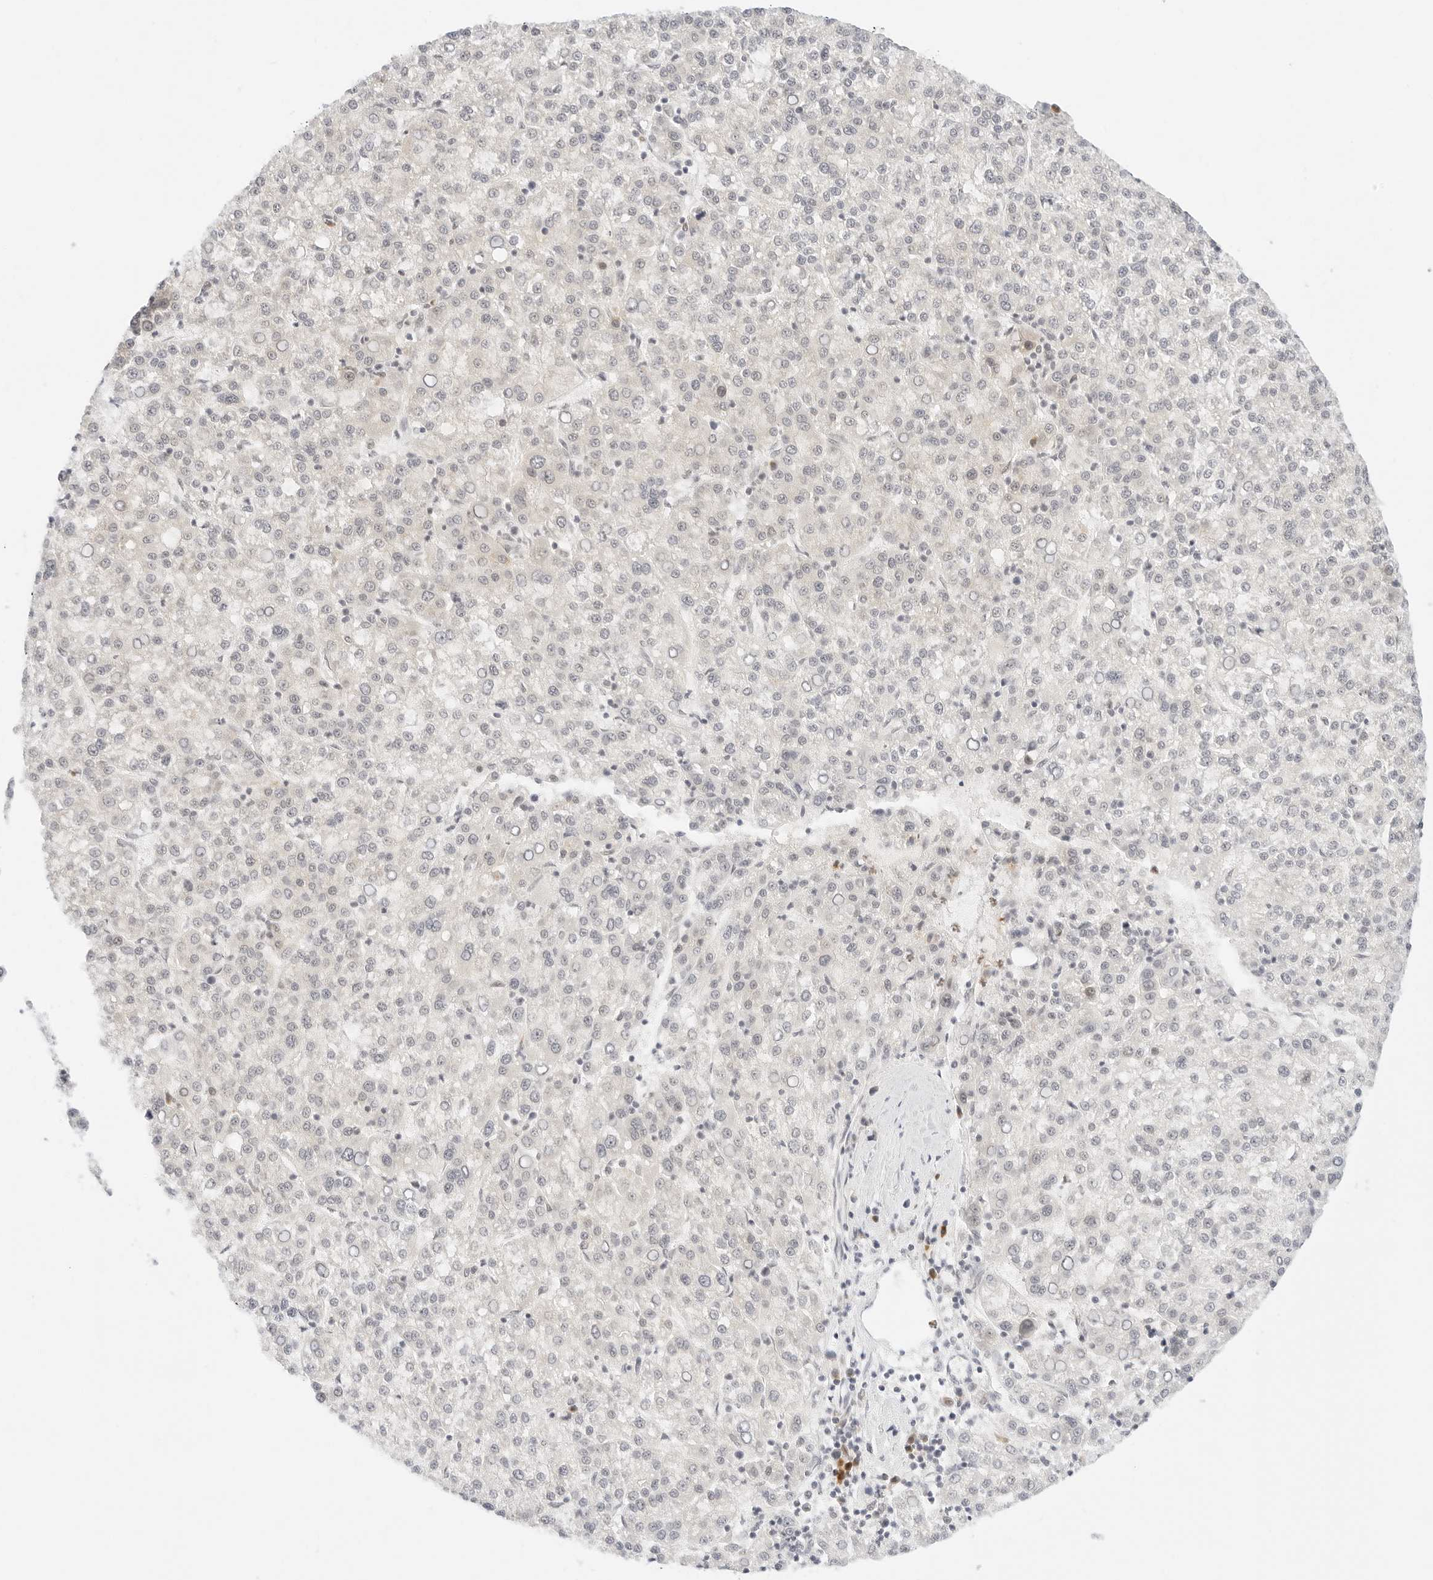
{"staining": {"intensity": "negative", "quantity": "none", "location": "none"}, "tissue": "liver cancer", "cell_type": "Tumor cells", "image_type": "cancer", "snomed": [{"axis": "morphology", "description": "Carcinoma, Hepatocellular, NOS"}, {"axis": "topography", "description": "Liver"}], "caption": "Tumor cells show no significant protein staining in liver cancer (hepatocellular carcinoma). (Brightfield microscopy of DAB immunohistochemistry (IHC) at high magnification).", "gene": "POLR3C", "patient": {"sex": "female", "age": 58}}